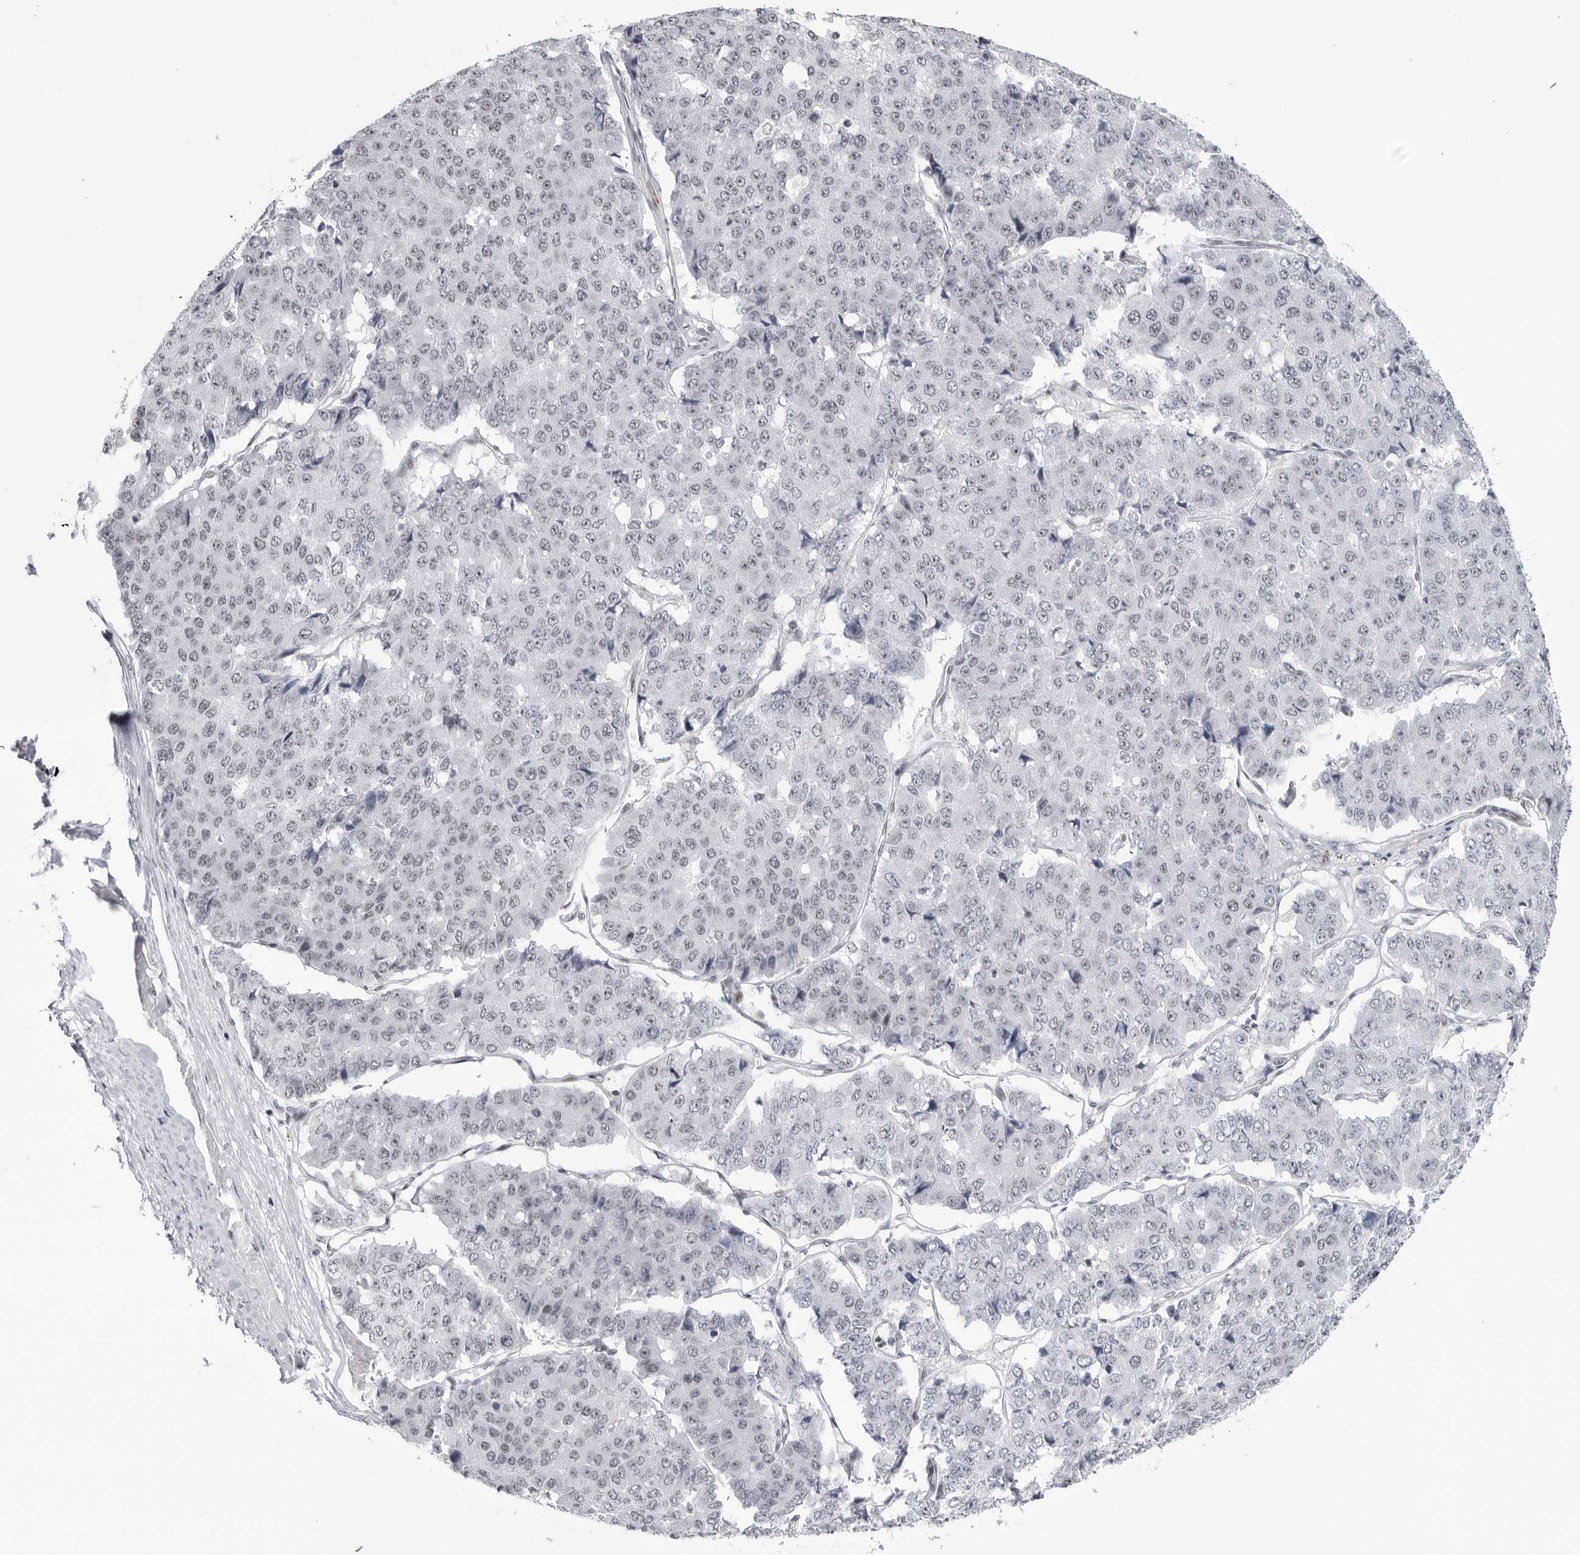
{"staining": {"intensity": "negative", "quantity": "none", "location": "none"}, "tissue": "pancreatic cancer", "cell_type": "Tumor cells", "image_type": "cancer", "snomed": [{"axis": "morphology", "description": "Adenocarcinoma, NOS"}, {"axis": "topography", "description": "Pancreas"}], "caption": "High power microscopy micrograph of an IHC micrograph of adenocarcinoma (pancreatic), revealing no significant expression in tumor cells.", "gene": "TRIM66", "patient": {"sex": "male", "age": 50}}